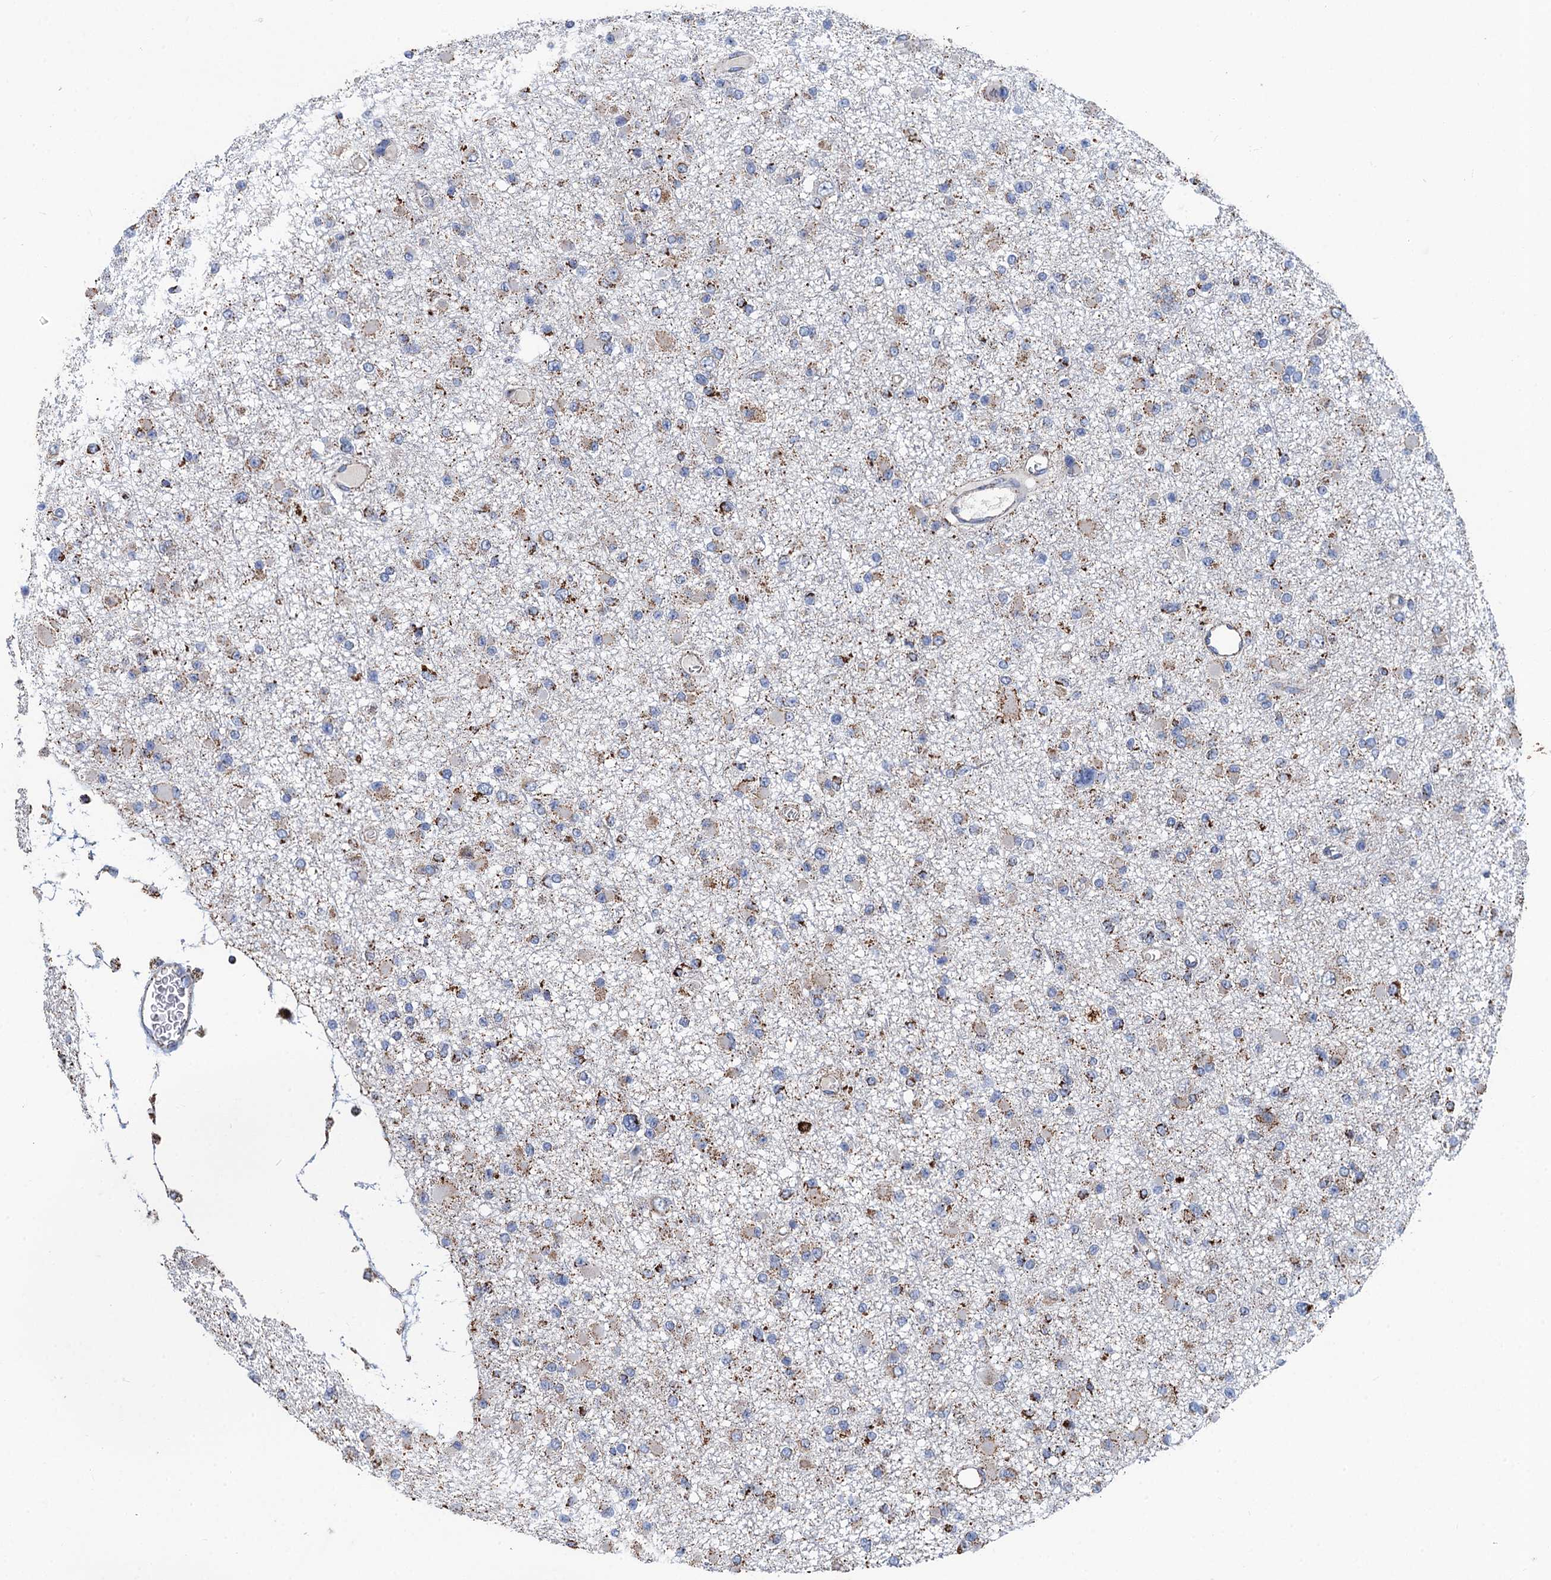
{"staining": {"intensity": "moderate", "quantity": "25%-75%", "location": "cytoplasmic/membranous"}, "tissue": "glioma", "cell_type": "Tumor cells", "image_type": "cancer", "snomed": [{"axis": "morphology", "description": "Glioma, malignant, Low grade"}, {"axis": "topography", "description": "Brain"}], "caption": "IHC photomicrograph of human malignant low-grade glioma stained for a protein (brown), which demonstrates medium levels of moderate cytoplasmic/membranous staining in about 25%-75% of tumor cells.", "gene": "IVD", "patient": {"sex": "female", "age": 22}}